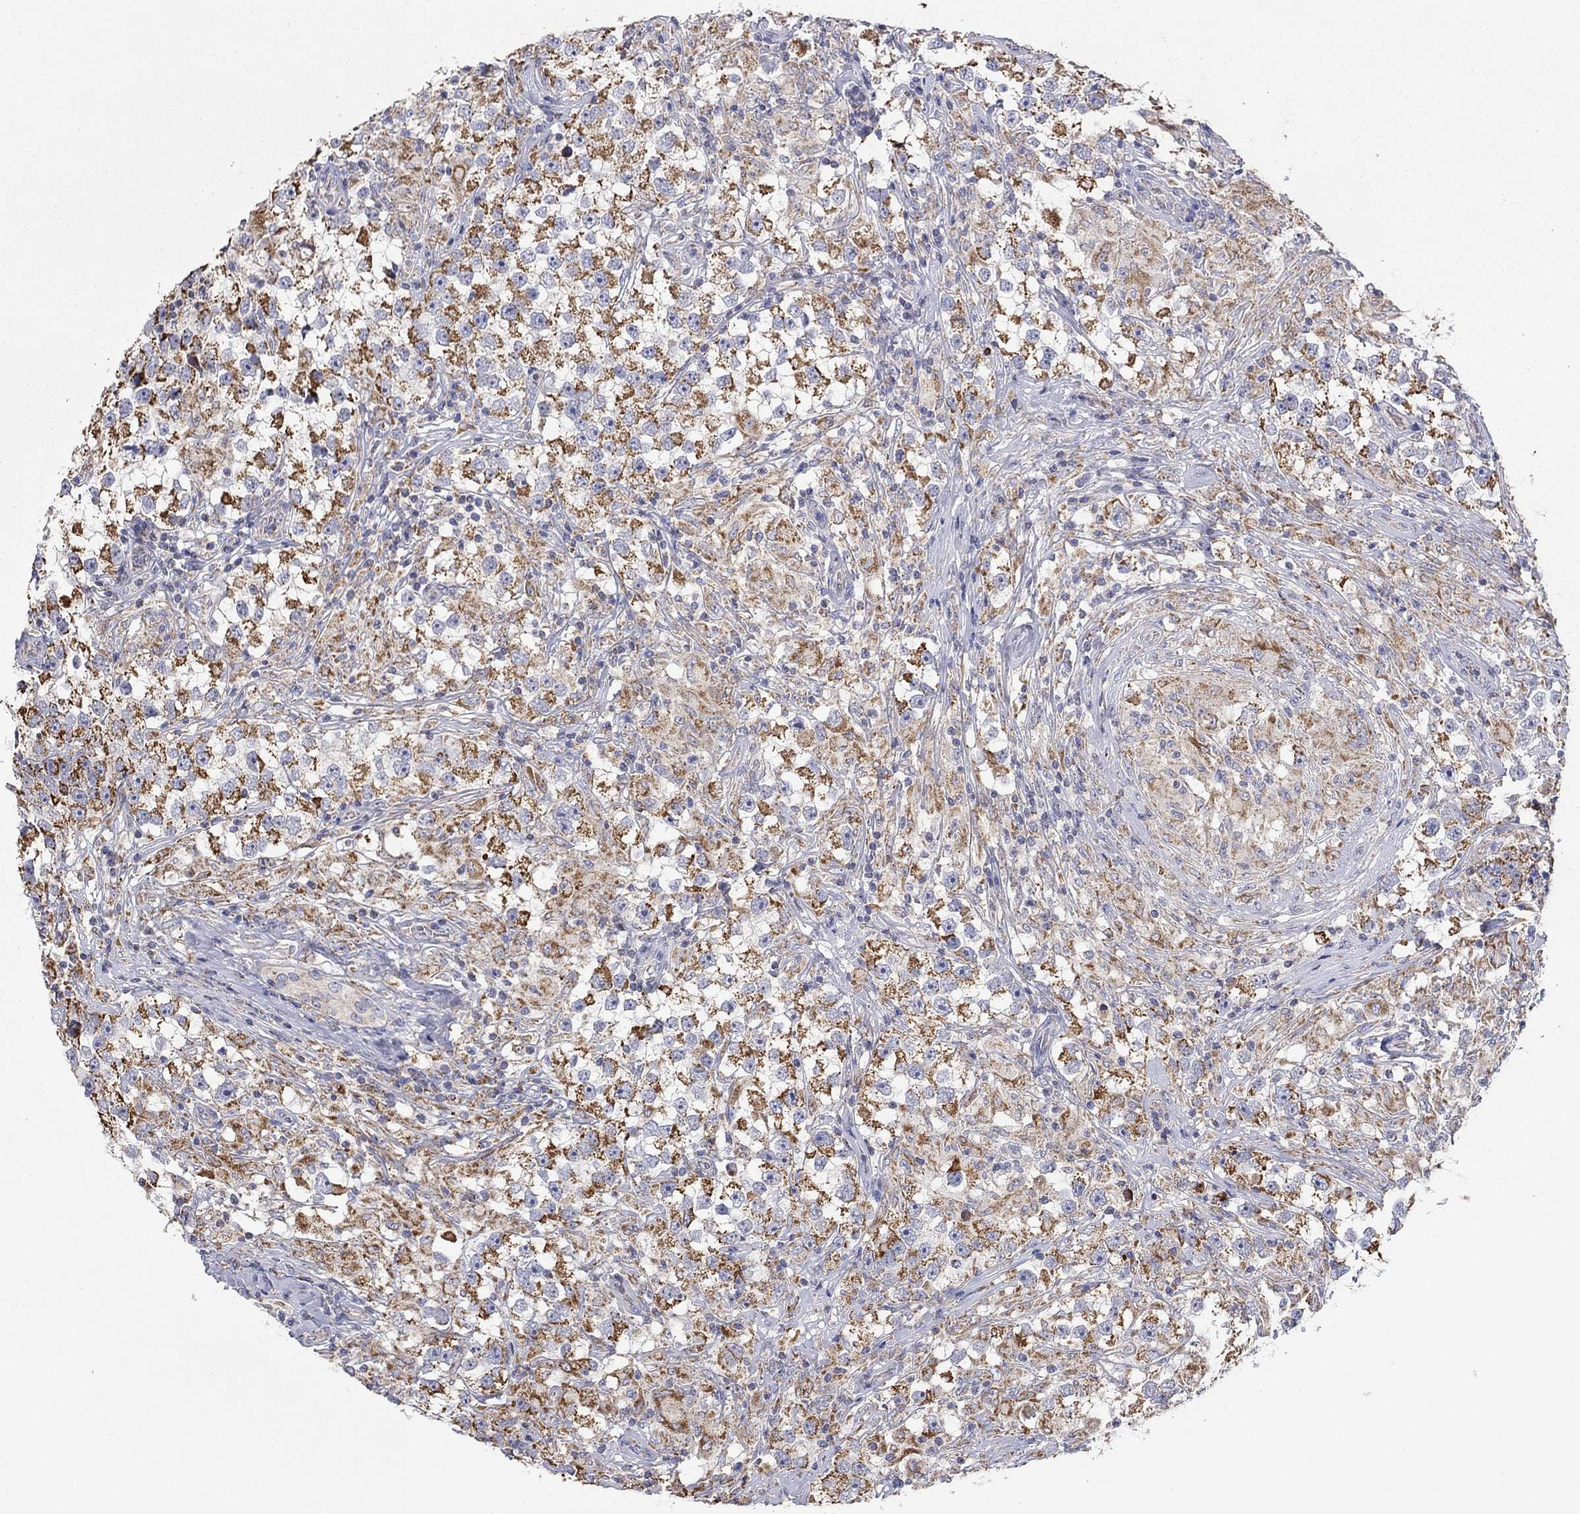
{"staining": {"intensity": "strong", "quantity": ">75%", "location": "cytoplasmic/membranous"}, "tissue": "testis cancer", "cell_type": "Tumor cells", "image_type": "cancer", "snomed": [{"axis": "morphology", "description": "Seminoma, NOS"}, {"axis": "topography", "description": "Testis"}], "caption": "A brown stain highlights strong cytoplasmic/membranous positivity of a protein in human testis cancer tumor cells. The staining was performed using DAB, with brown indicating positive protein expression. Nuclei are stained blue with hematoxylin.", "gene": "HPS5", "patient": {"sex": "male", "age": 46}}